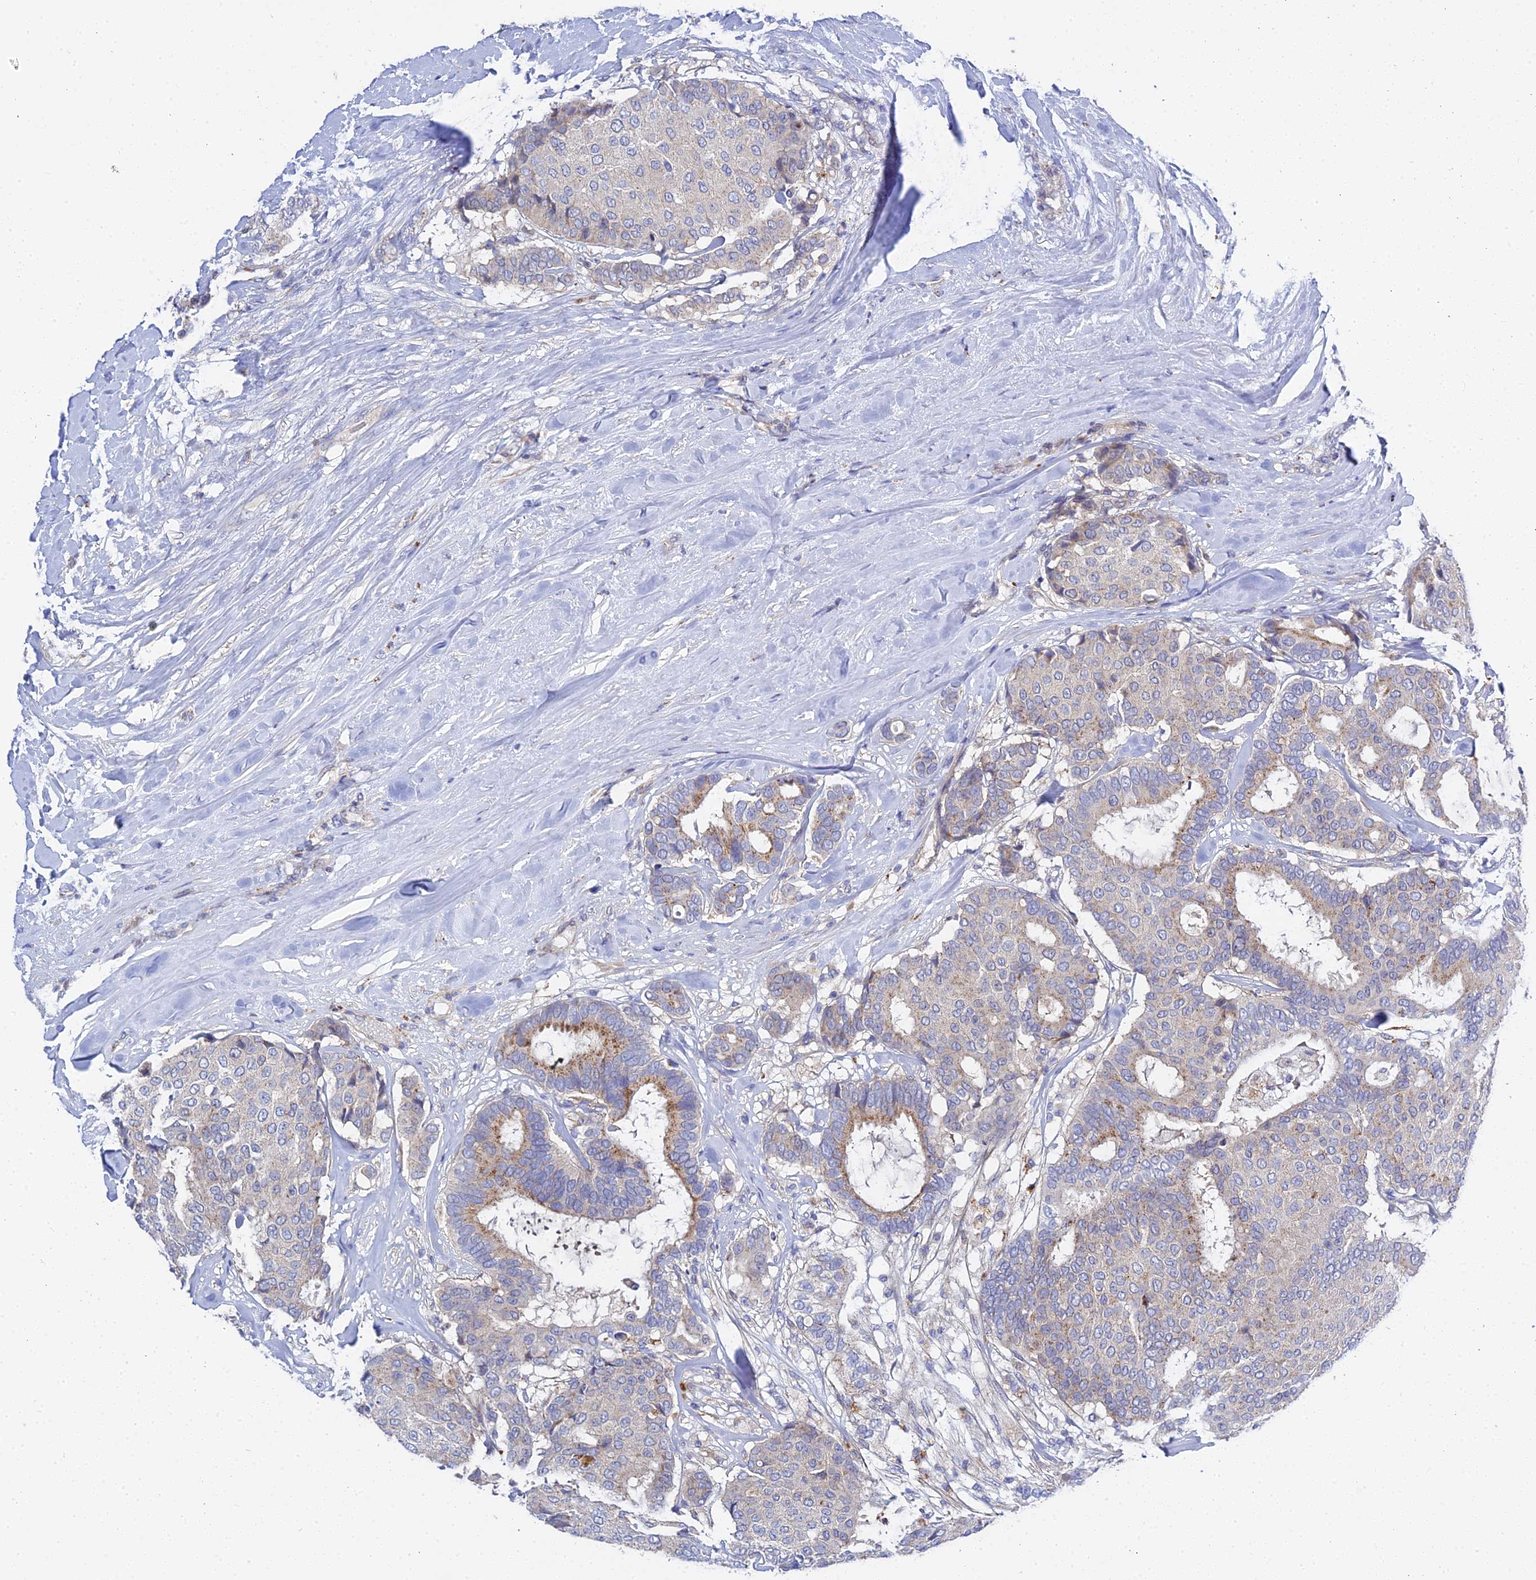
{"staining": {"intensity": "moderate", "quantity": "<25%", "location": "cytoplasmic/membranous"}, "tissue": "breast cancer", "cell_type": "Tumor cells", "image_type": "cancer", "snomed": [{"axis": "morphology", "description": "Duct carcinoma"}, {"axis": "topography", "description": "Breast"}], "caption": "A high-resolution histopathology image shows immunohistochemistry (IHC) staining of breast intraductal carcinoma, which reveals moderate cytoplasmic/membranous staining in approximately <25% of tumor cells. The protein is stained brown, and the nuclei are stained in blue (DAB IHC with brightfield microscopy, high magnification).", "gene": "APOBEC3H", "patient": {"sex": "female", "age": 75}}